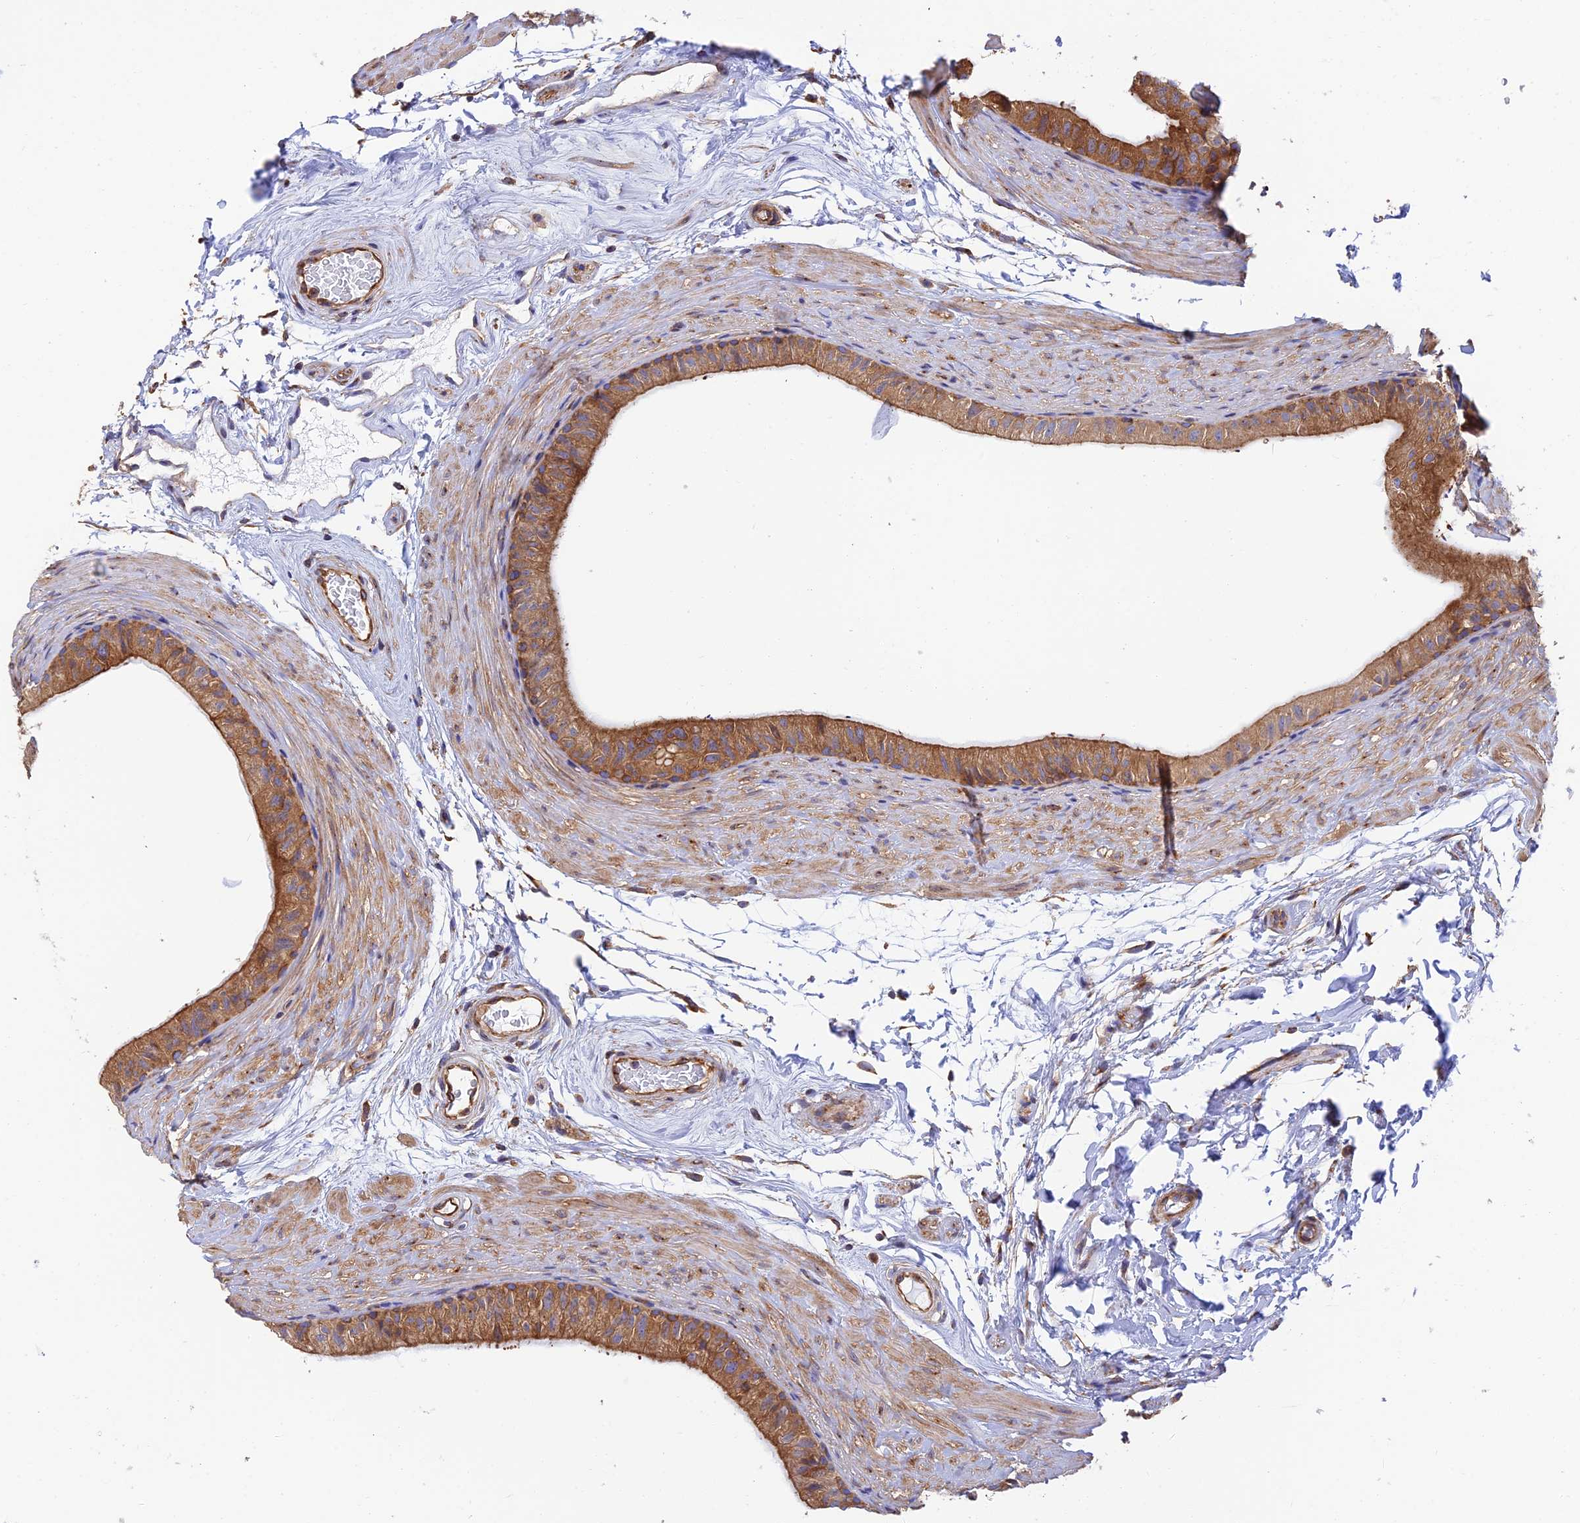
{"staining": {"intensity": "moderate", "quantity": ">75%", "location": "cytoplasmic/membranous"}, "tissue": "epididymis", "cell_type": "Glandular cells", "image_type": "normal", "snomed": [{"axis": "morphology", "description": "Normal tissue, NOS"}, {"axis": "topography", "description": "Epididymis"}], "caption": "Moderate cytoplasmic/membranous protein expression is seen in about >75% of glandular cells in epididymis. The protein is stained brown, and the nuclei are stained in blue (DAB IHC with brightfield microscopy, high magnification).", "gene": "DCTN2", "patient": {"sex": "male", "age": 45}}